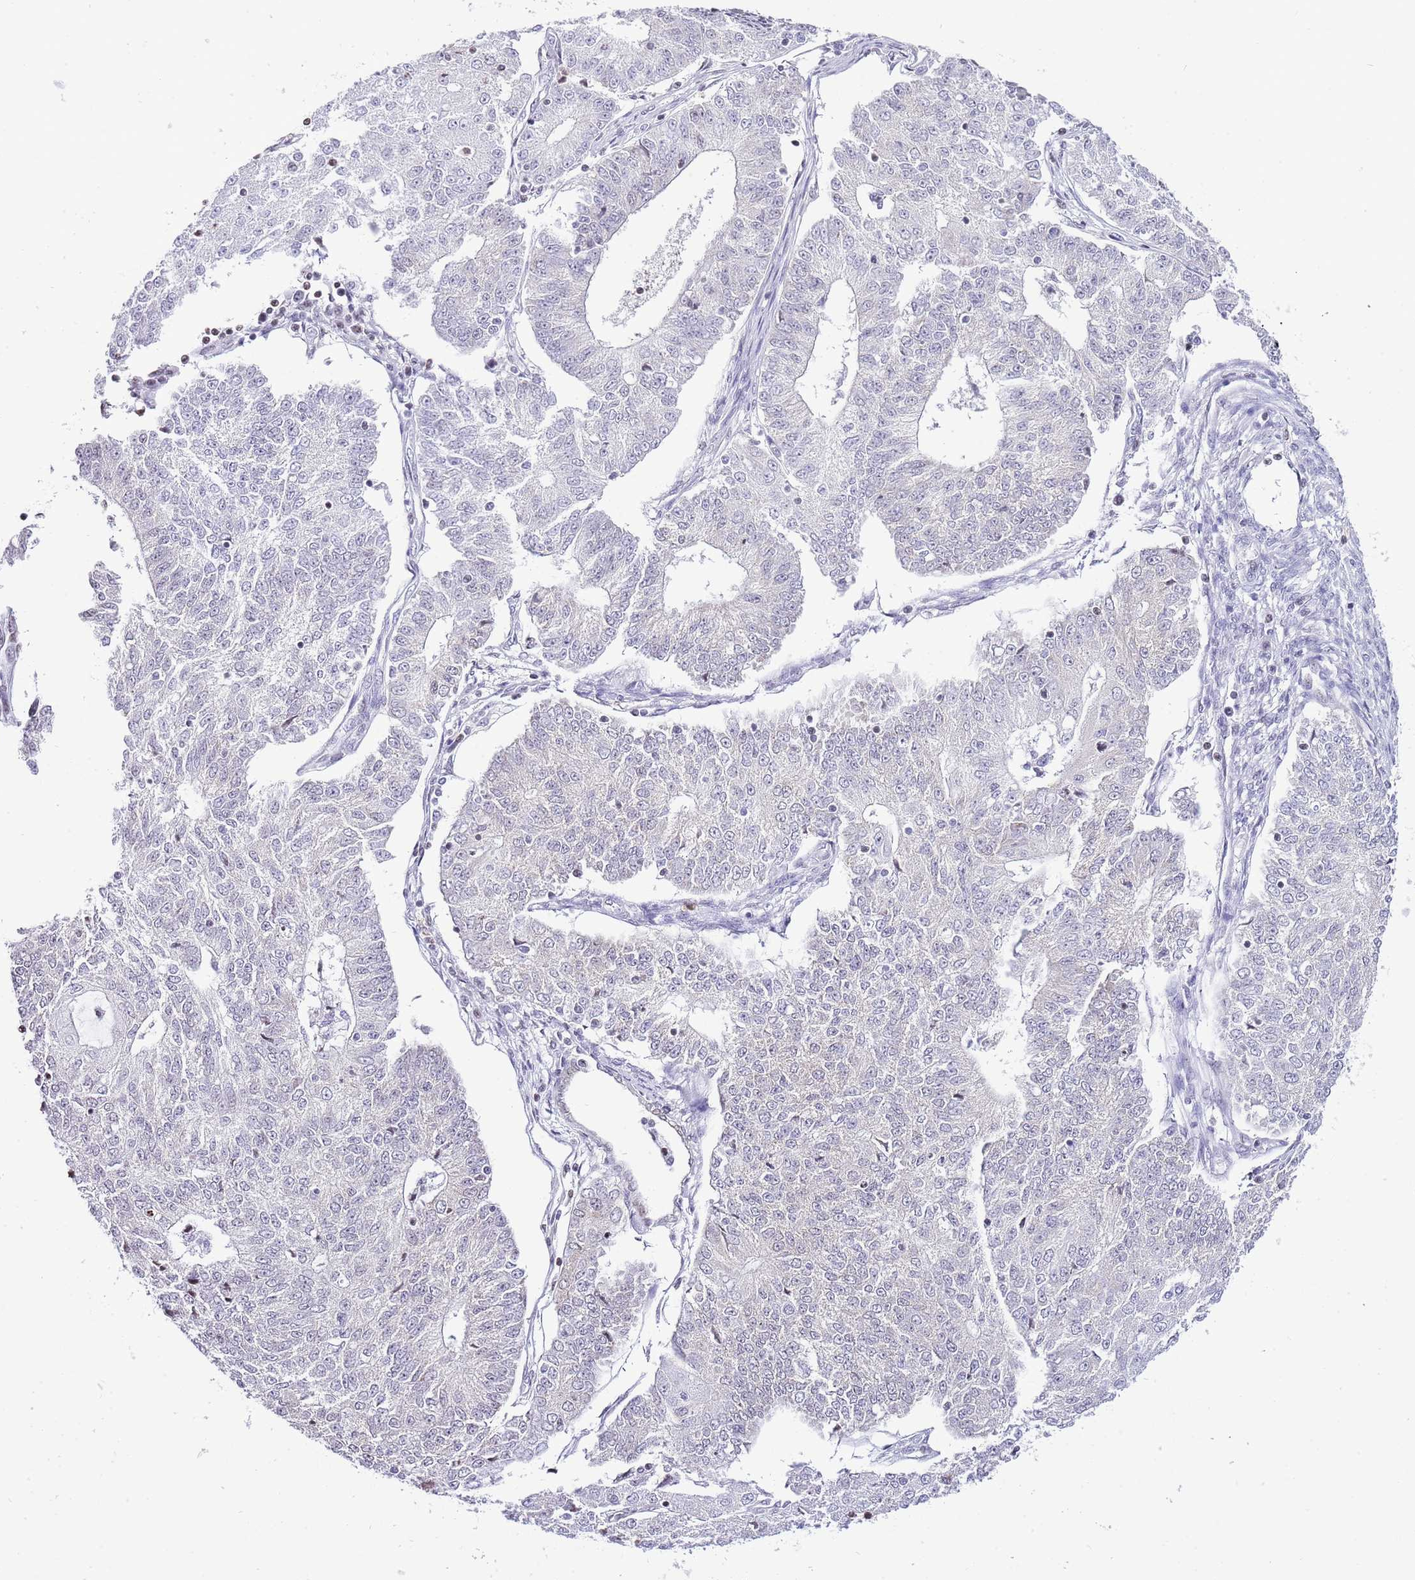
{"staining": {"intensity": "negative", "quantity": "none", "location": "none"}, "tissue": "endometrial cancer", "cell_type": "Tumor cells", "image_type": "cancer", "snomed": [{"axis": "morphology", "description": "Adenocarcinoma, NOS"}, {"axis": "topography", "description": "Endometrium"}], "caption": "This is an immunohistochemistry (IHC) micrograph of human endometrial cancer (adenocarcinoma). There is no expression in tumor cells.", "gene": "PRR15", "patient": {"sex": "female", "age": 56}}